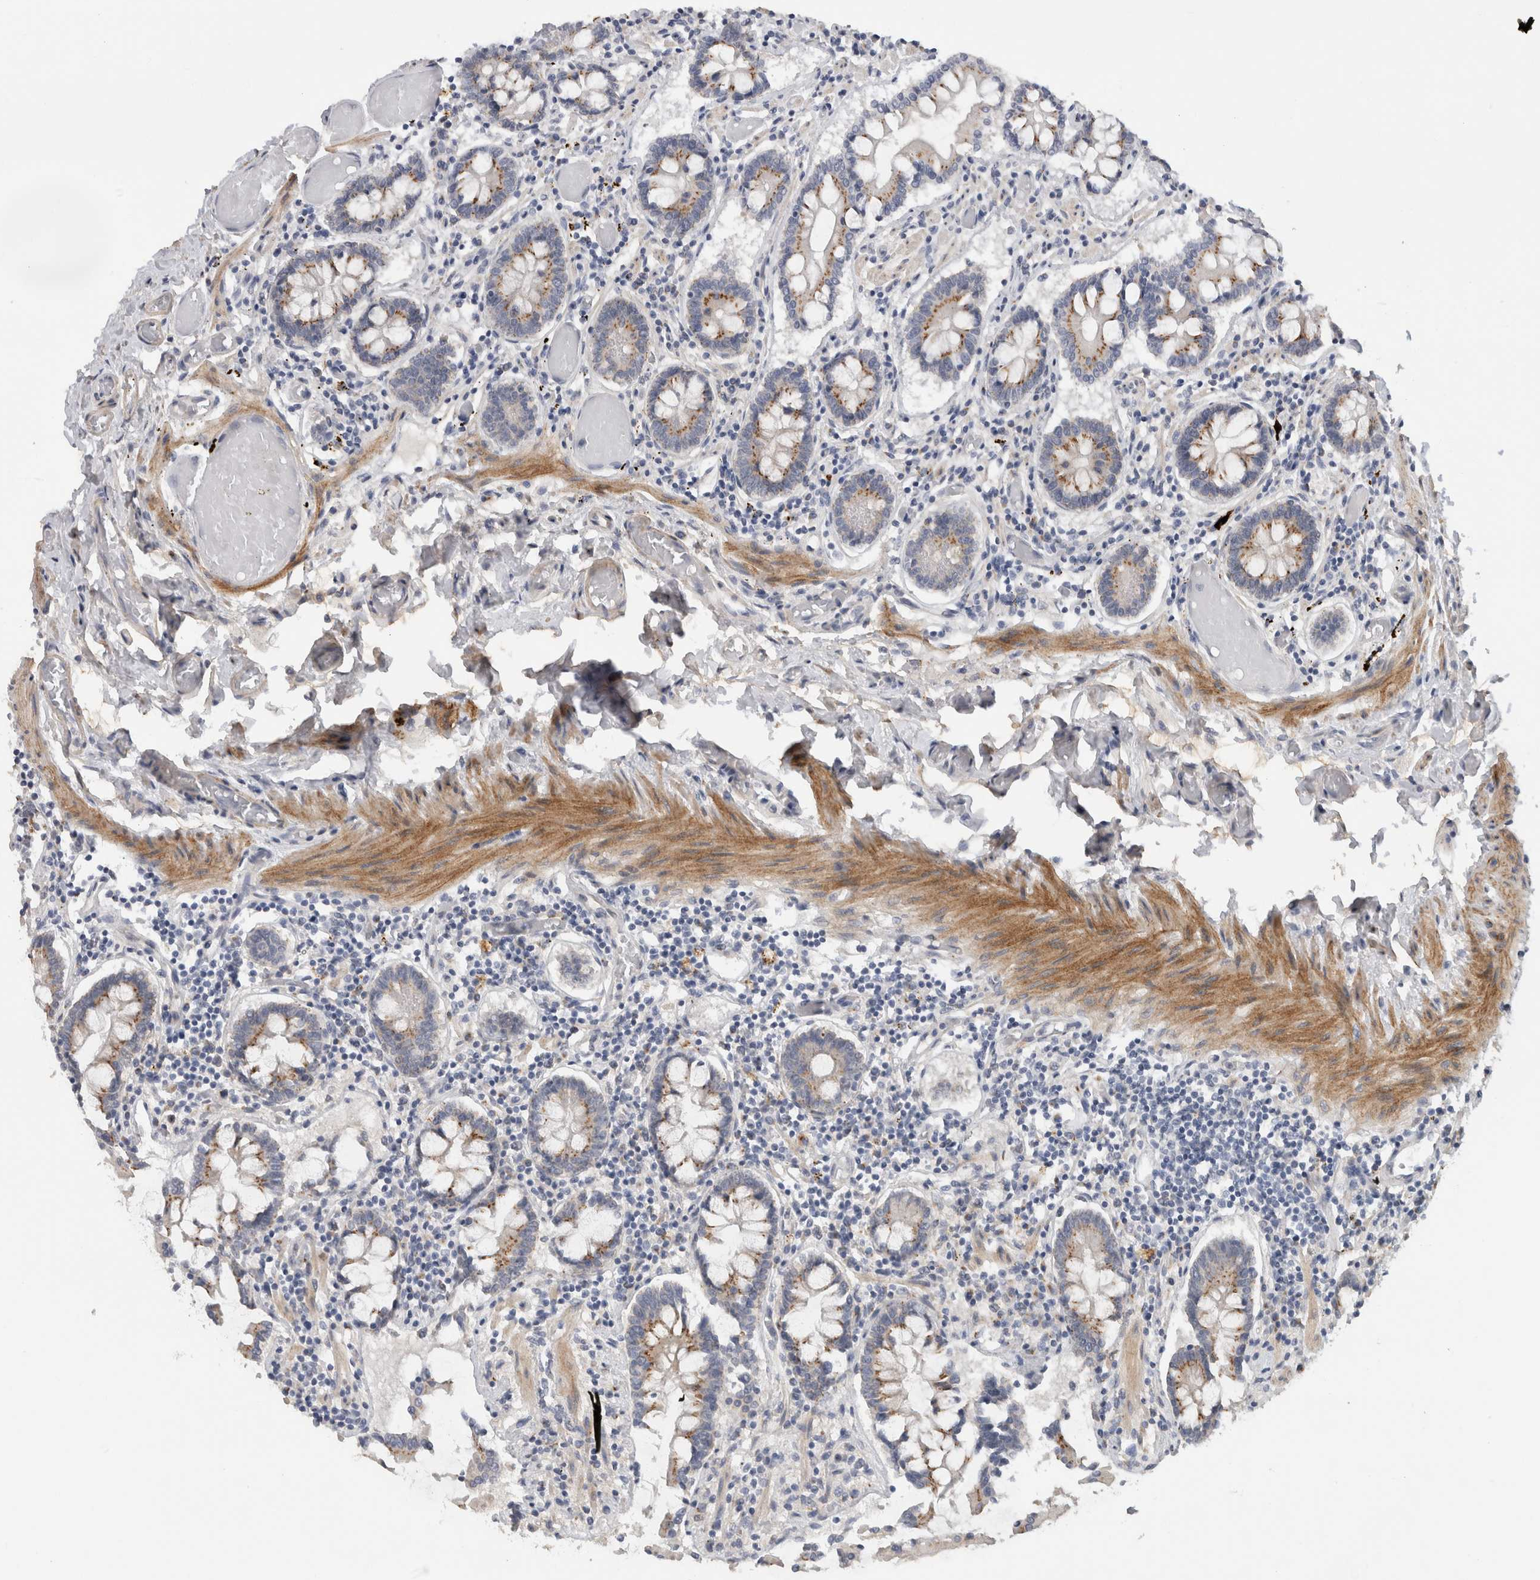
{"staining": {"intensity": "moderate", "quantity": ">75%", "location": "cytoplasmic/membranous"}, "tissue": "small intestine", "cell_type": "Glandular cells", "image_type": "normal", "snomed": [{"axis": "morphology", "description": "Normal tissue, NOS"}, {"axis": "topography", "description": "Small intestine"}], "caption": "Immunohistochemistry photomicrograph of normal small intestine: human small intestine stained using immunohistochemistry exhibits medium levels of moderate protein expression localized specifically in the cytoplasmic/membranous of glandular cells, appearing as a cytoplasmic/membranous brown color.", "gene": "MGAT1", "patient": {"sex": "male", "age": 41}}